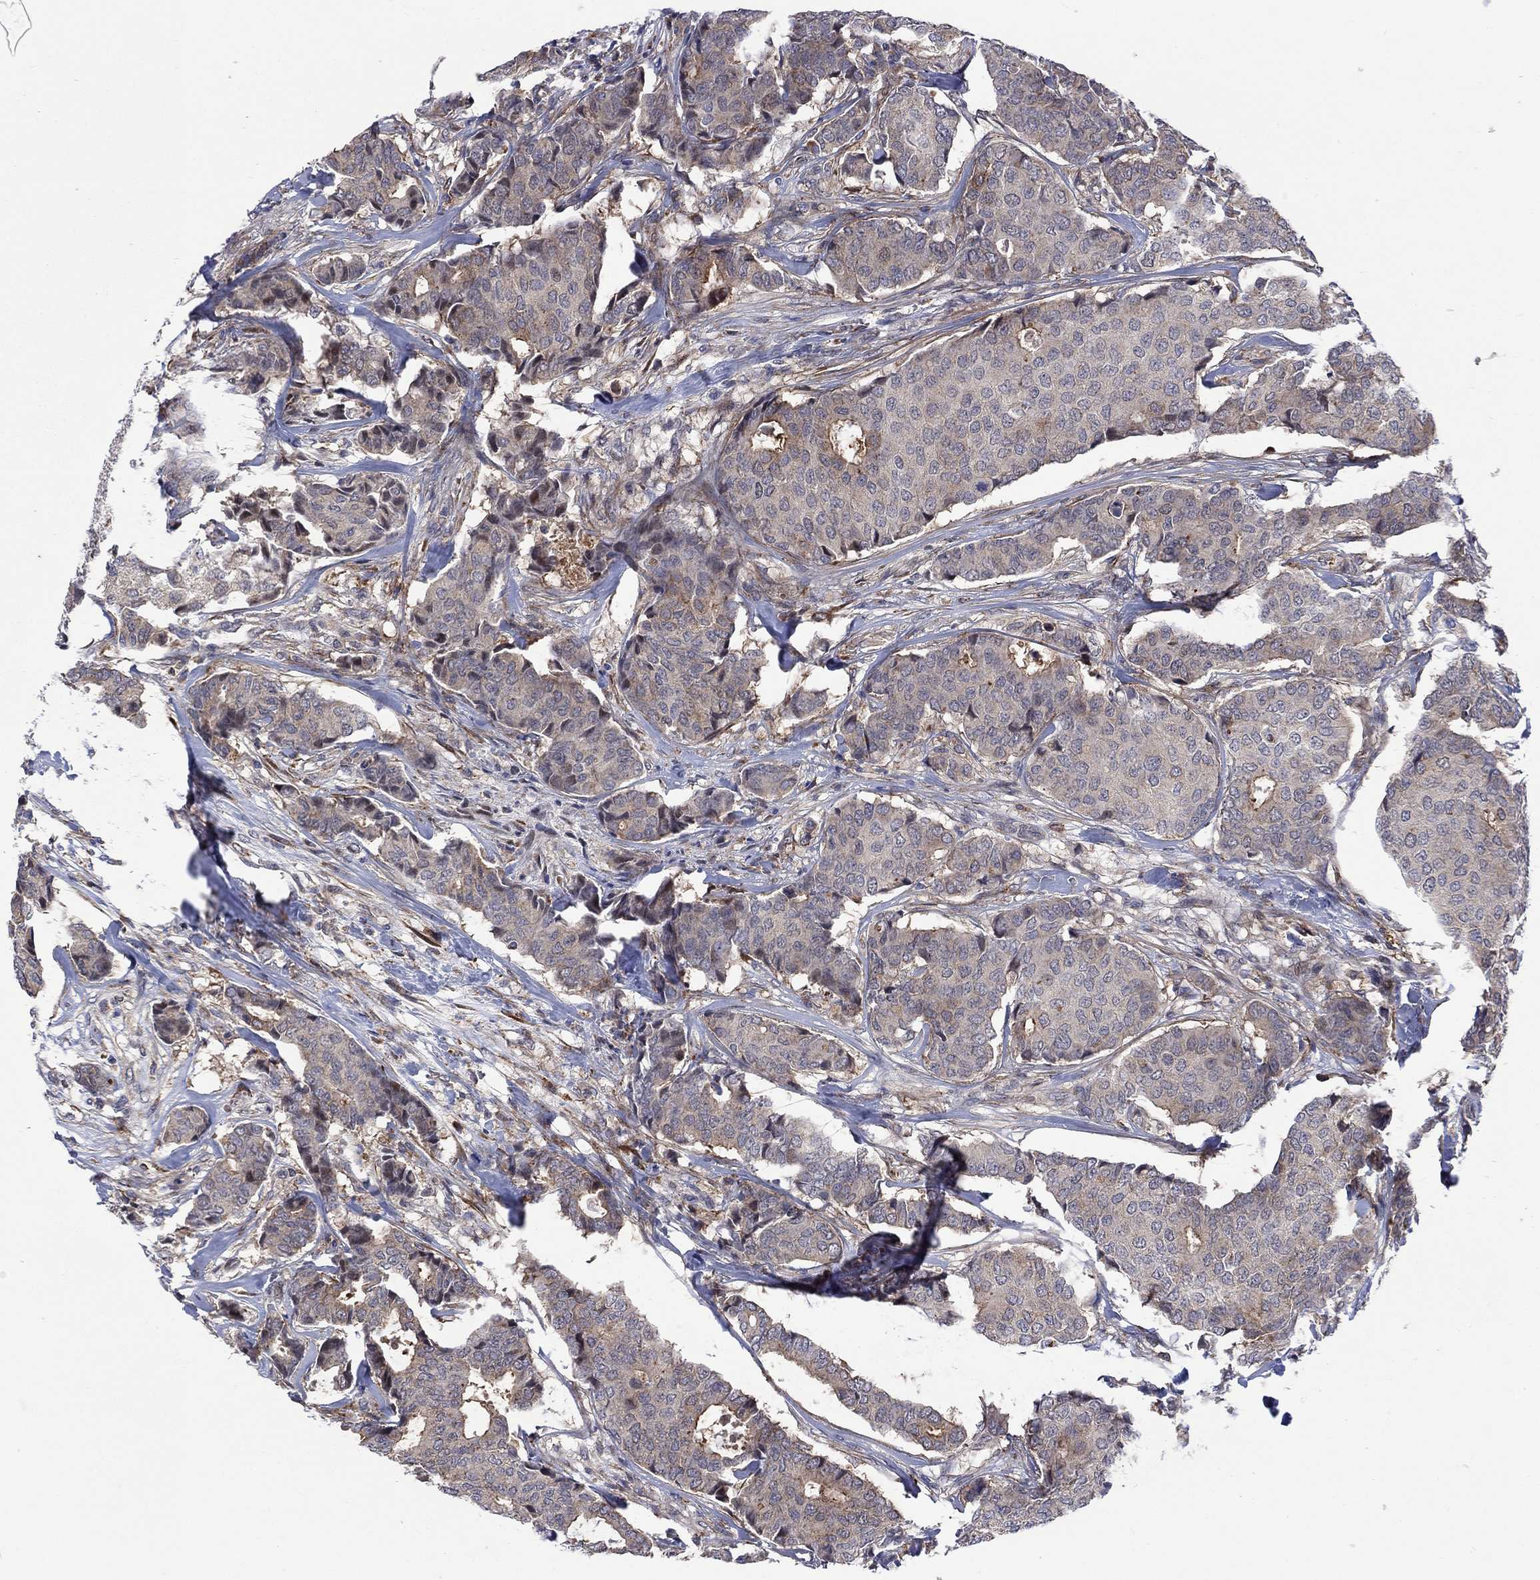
{"staining": {"intensity": "negative", "quantity": "none", "location": "none"}, "tissue": "breast cancer", "cell_type": "Tumor cells", "image_type": "cancer", "snomed": [{"axis": "morphology", "description": "Duct carcinoma"}, {"axis": "topography", "description": "Breast"}], "caption": "Tumor cells show no significant protein staining in invasive ductal carcinoma (breast).", "gene": "SLC35F2", "patient": {"sex": "female", "age": 75}}